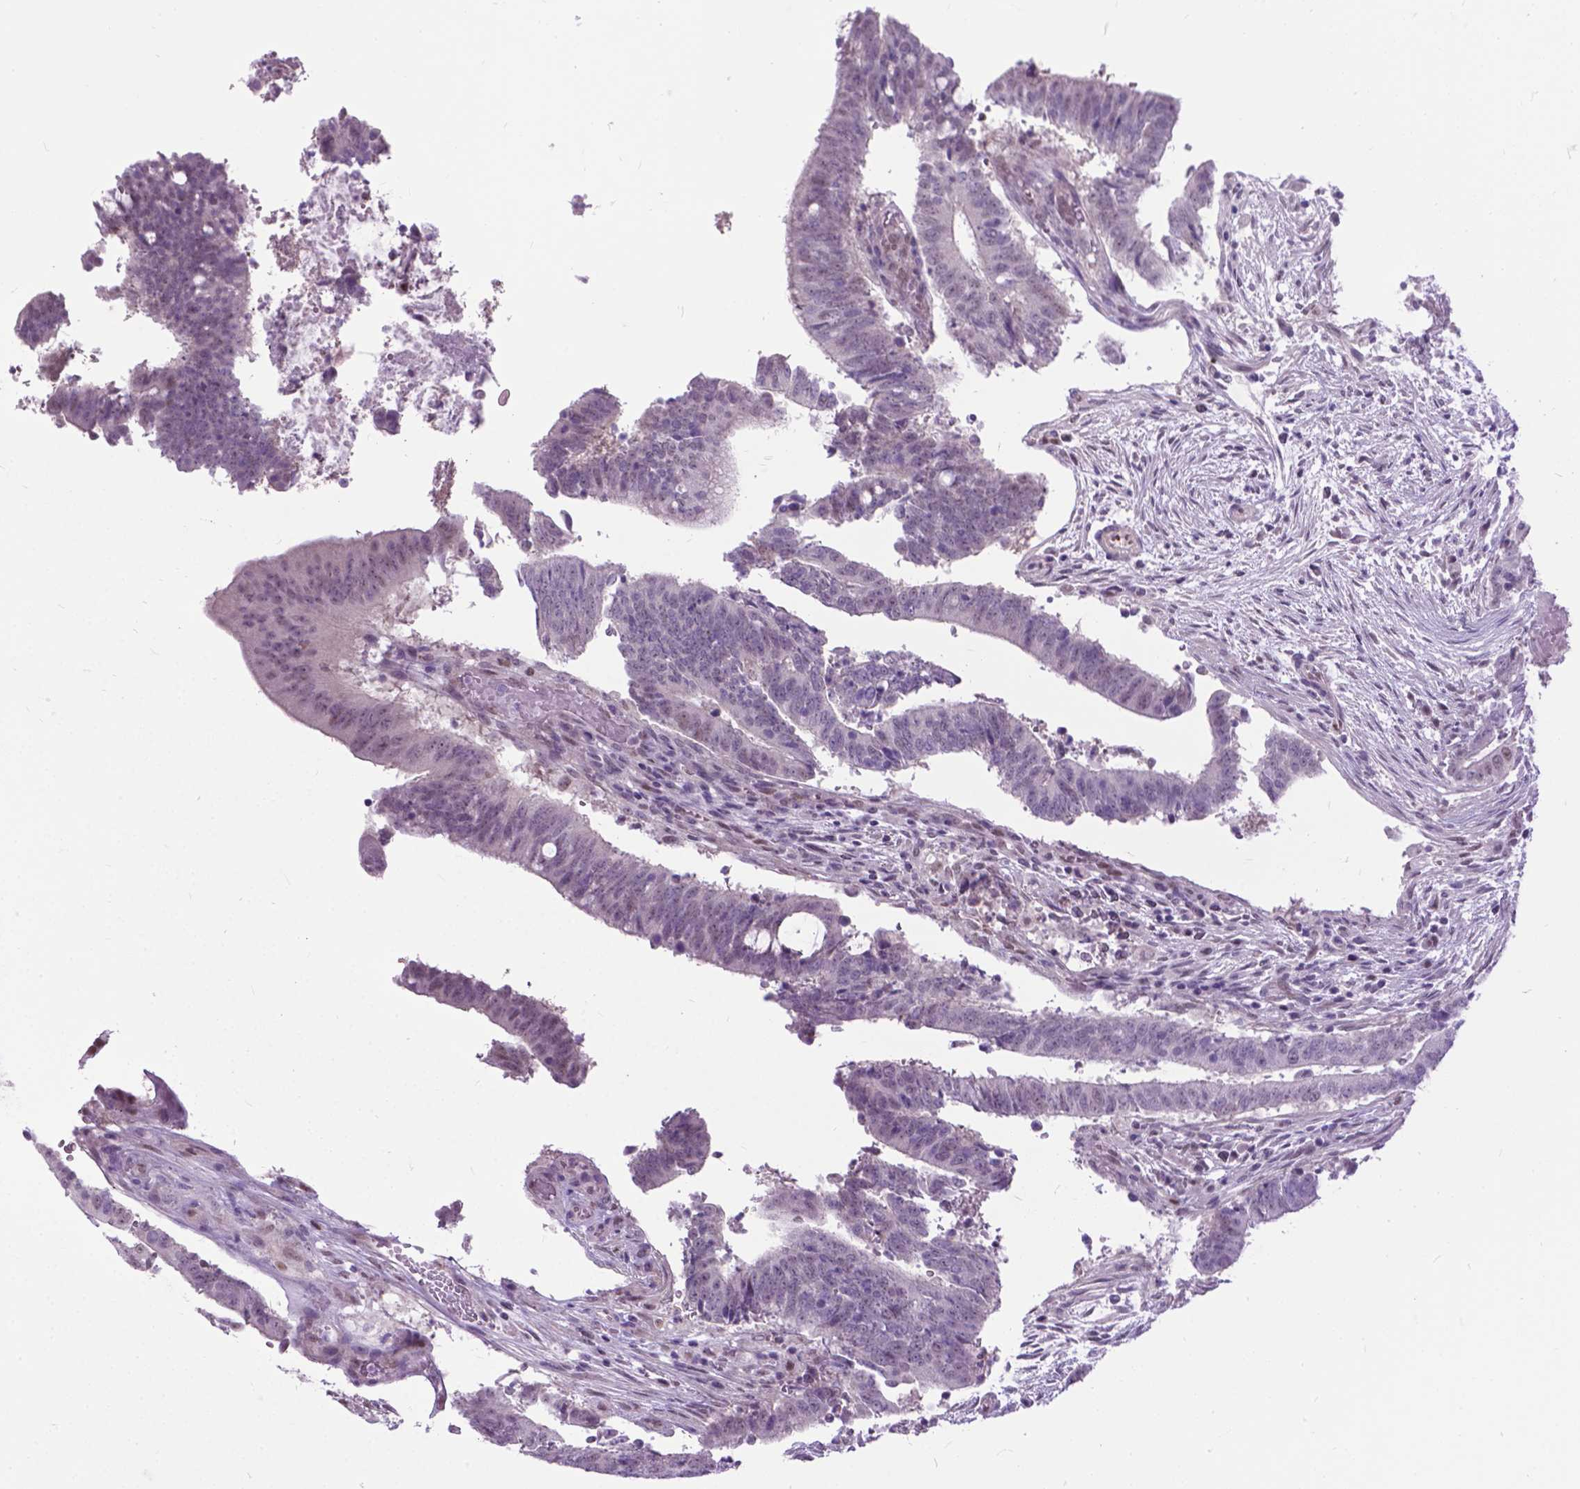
{"staining": {"intensity": "negative", "quantity": "none", "location": "none"}, "tissue": "colorectal cancer", "cell_type": "Tumor cells", "image_type": "cancer", "snomed": [{"axis": "morphology", "description": "Adenocarcinoma, NOS"}, {"axis": "topography", "description": "Colon"}], "caption": "A micrograph of colorectal cancer (adenocarcinoma) stained for a protein exhibits no brown staining in tumor cells.", "gene": "APCDD1L", "patient": {"sex": "female", "age": 43}}